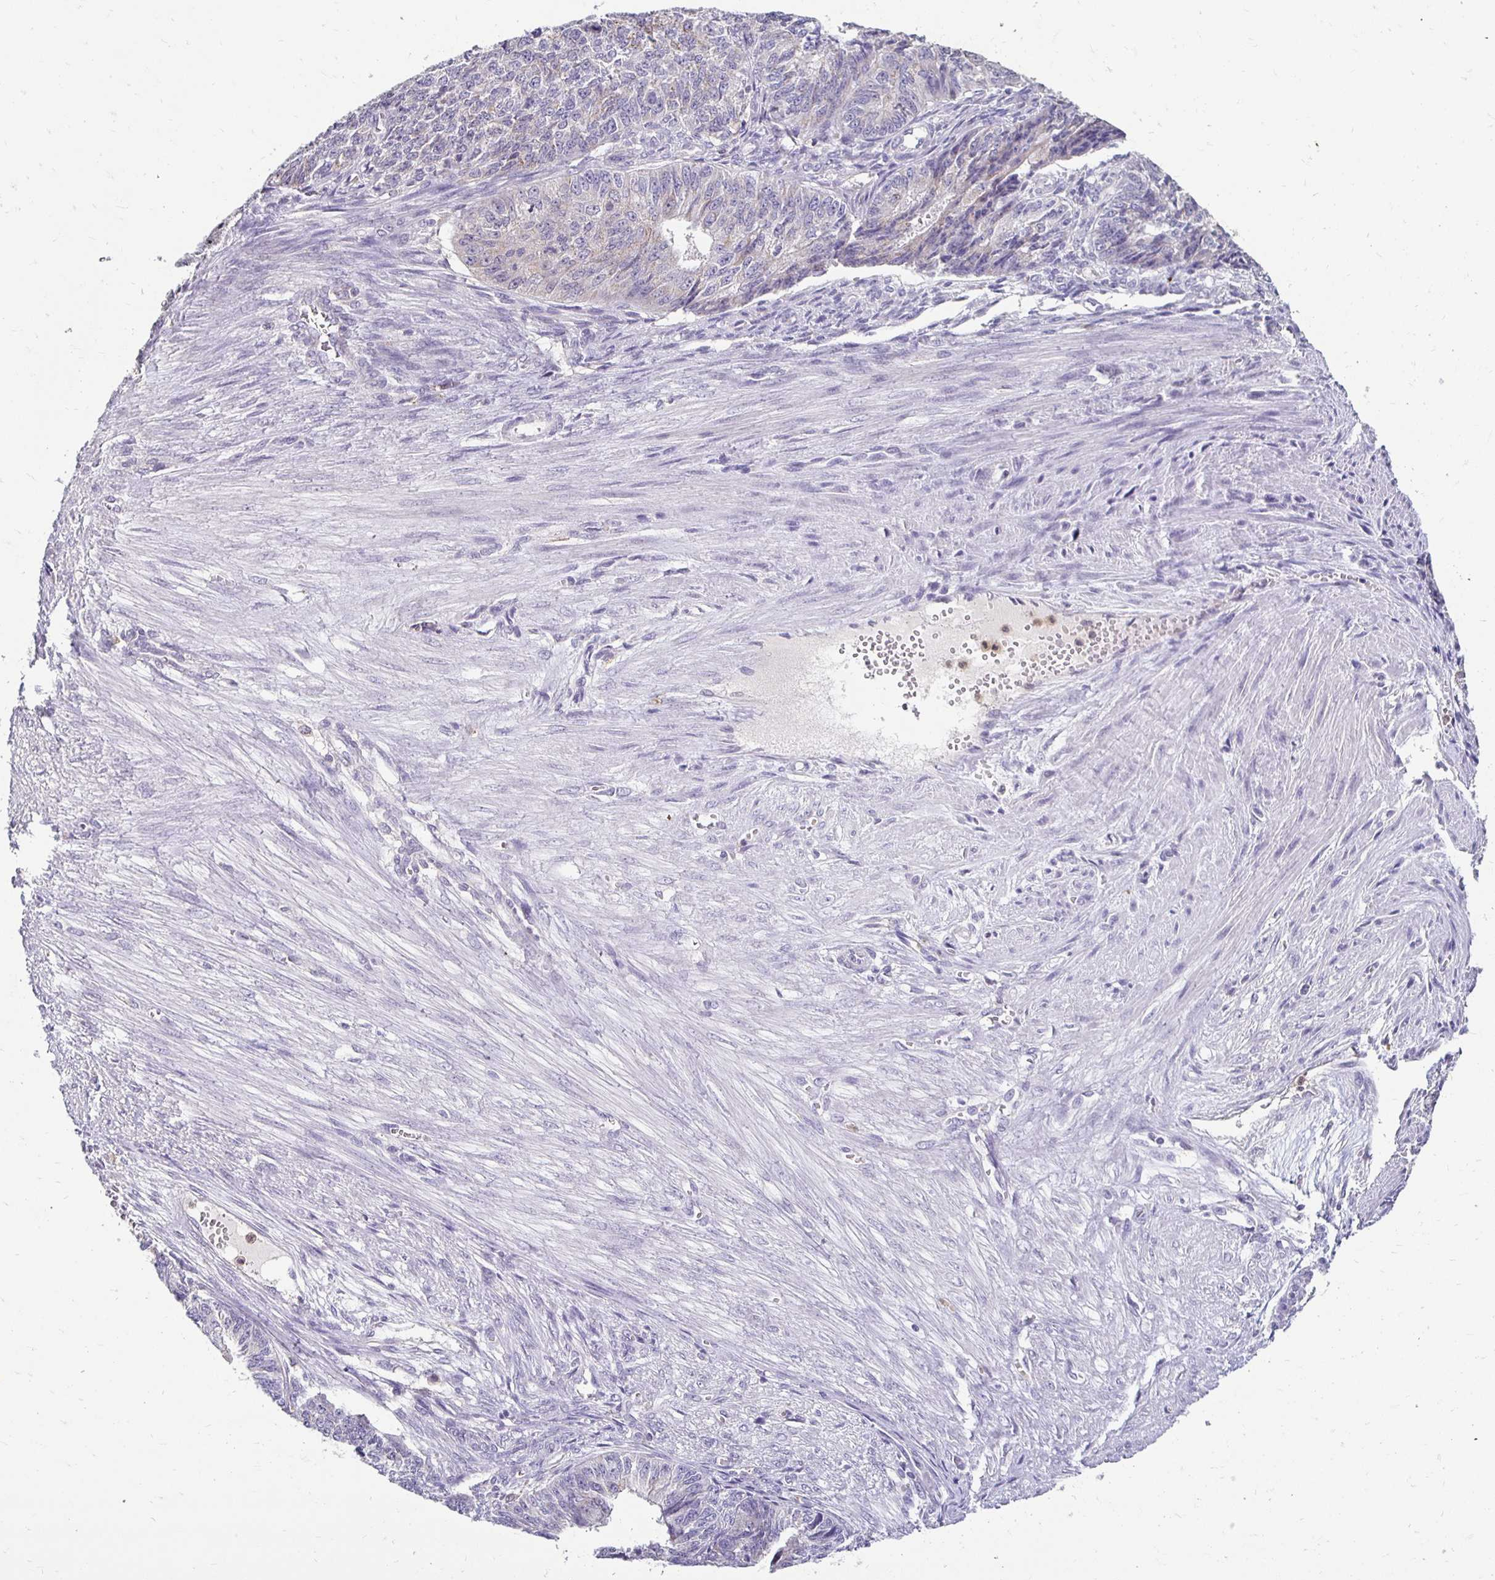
{"staining": {"intensity": "negative", "quantity": "none", "location": "none"}, "tissue": "endometrial cancer", "cell_type": "Tumor cells", "image_type": "cancer", "snomed": [{"axis": "morphology", "description": "Adenocarcinoma, NOS"}, {"axis": "topography", "description": "Endometrium"}], "caption": "DAB immunohistochemical staining of human adenocarcinoma (endometrial) demonstrates no significant staining in tumor cells. (DAB IHC visualized using brightfield microscopy, high magnification).", "gene": "GK2", "patient": {"sex": "female", "age": 32}}